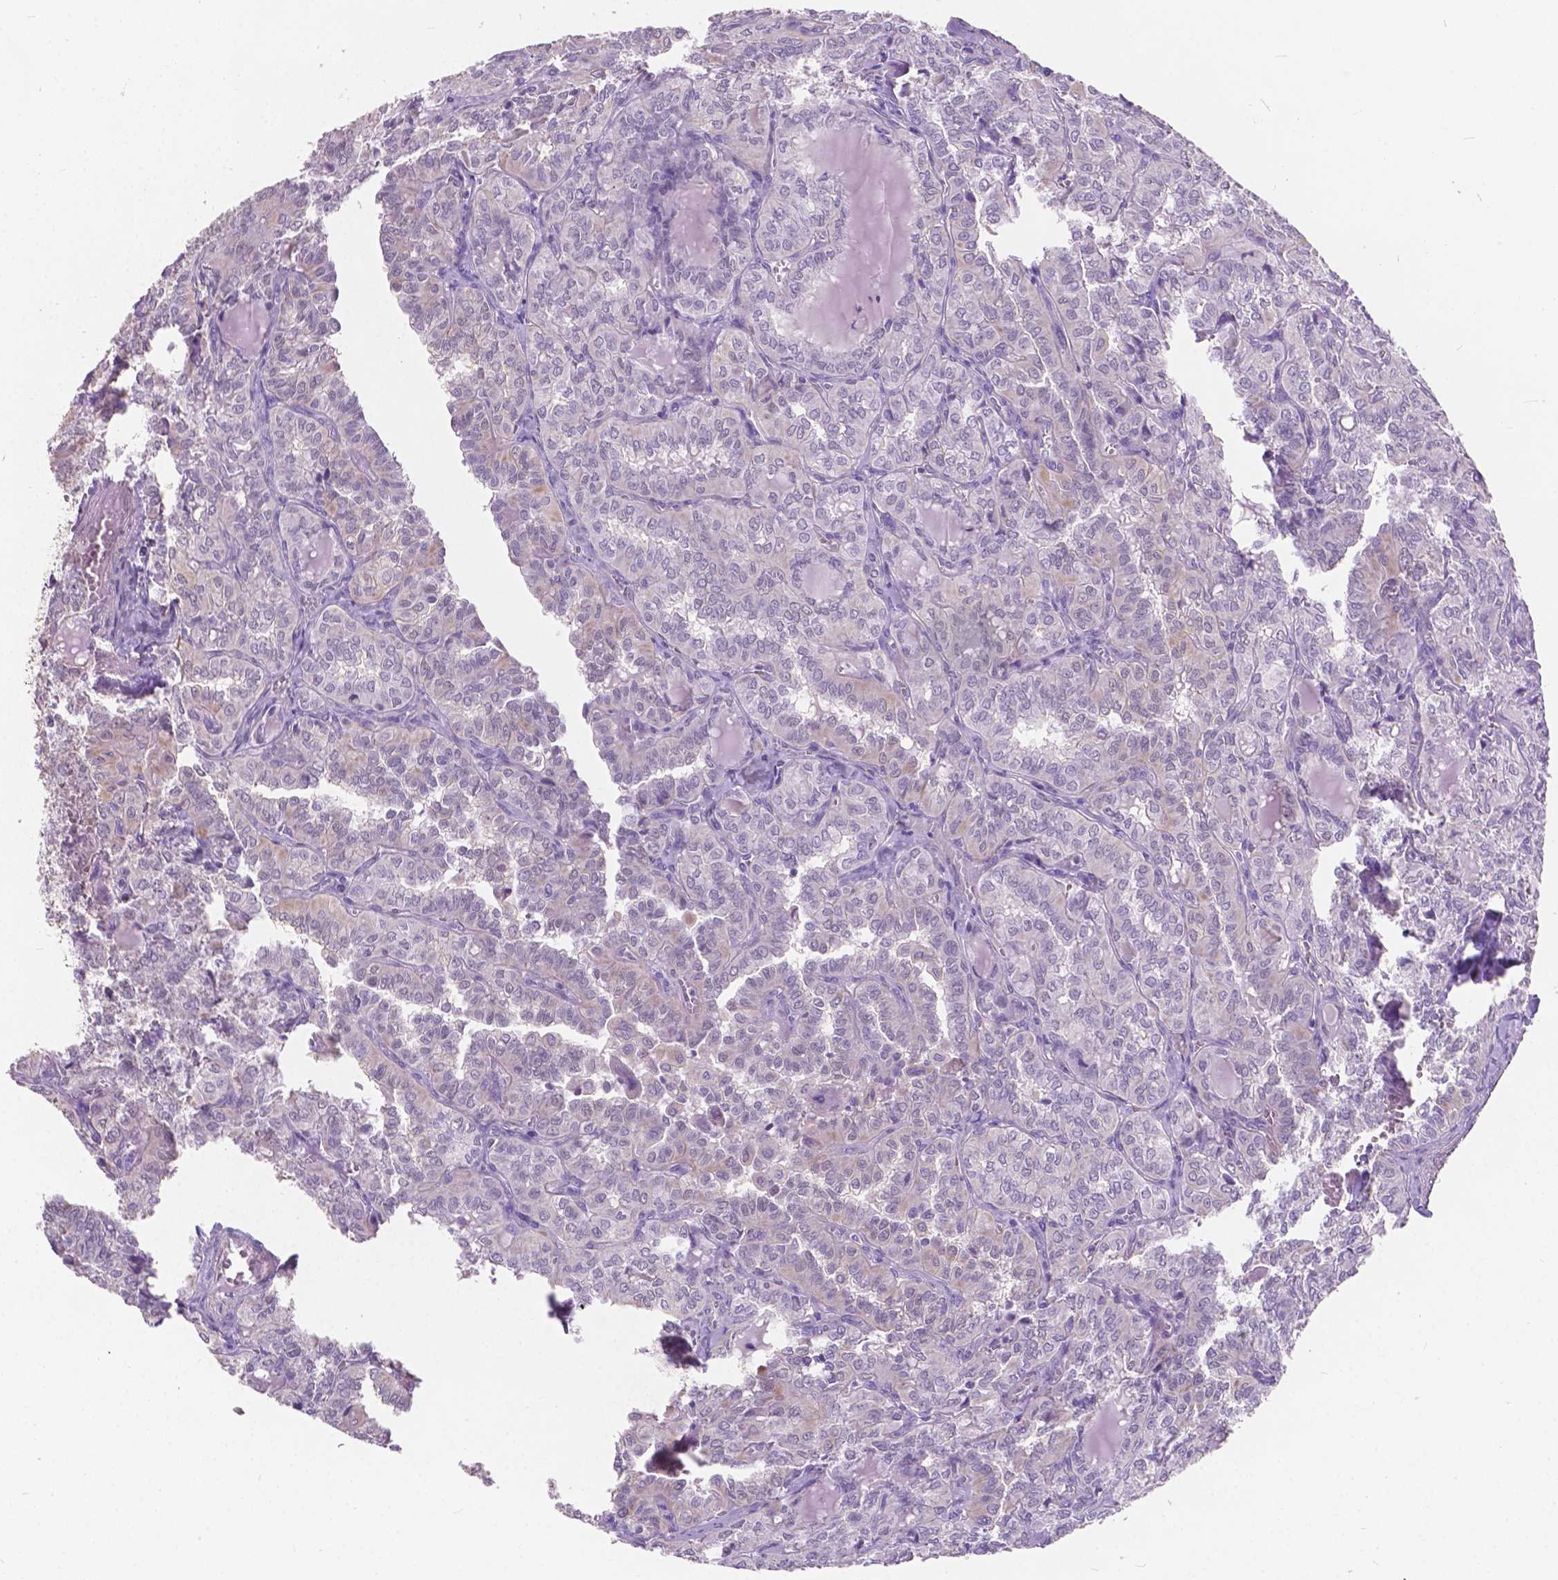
{"staining": {"intensity": "negative", "quantity": "none", "location": "none"}, "tissue": "thyroid cancer", "cell_type": "Tumor cells", "image_type": "cancer", "snomed": [{"axis": "morphology", "description": "Papillary adenocarcinoma, NOS"}, {"axis": "topography", "description": "Thyroid gland"}], "caption": "This is an immunohistochemistry histopathology image of thyroid papillary adenocarcinoma. There is no staining in tumor cells.", "gene": "AMOT", "patient": {"sex": "female", "age": 41}}